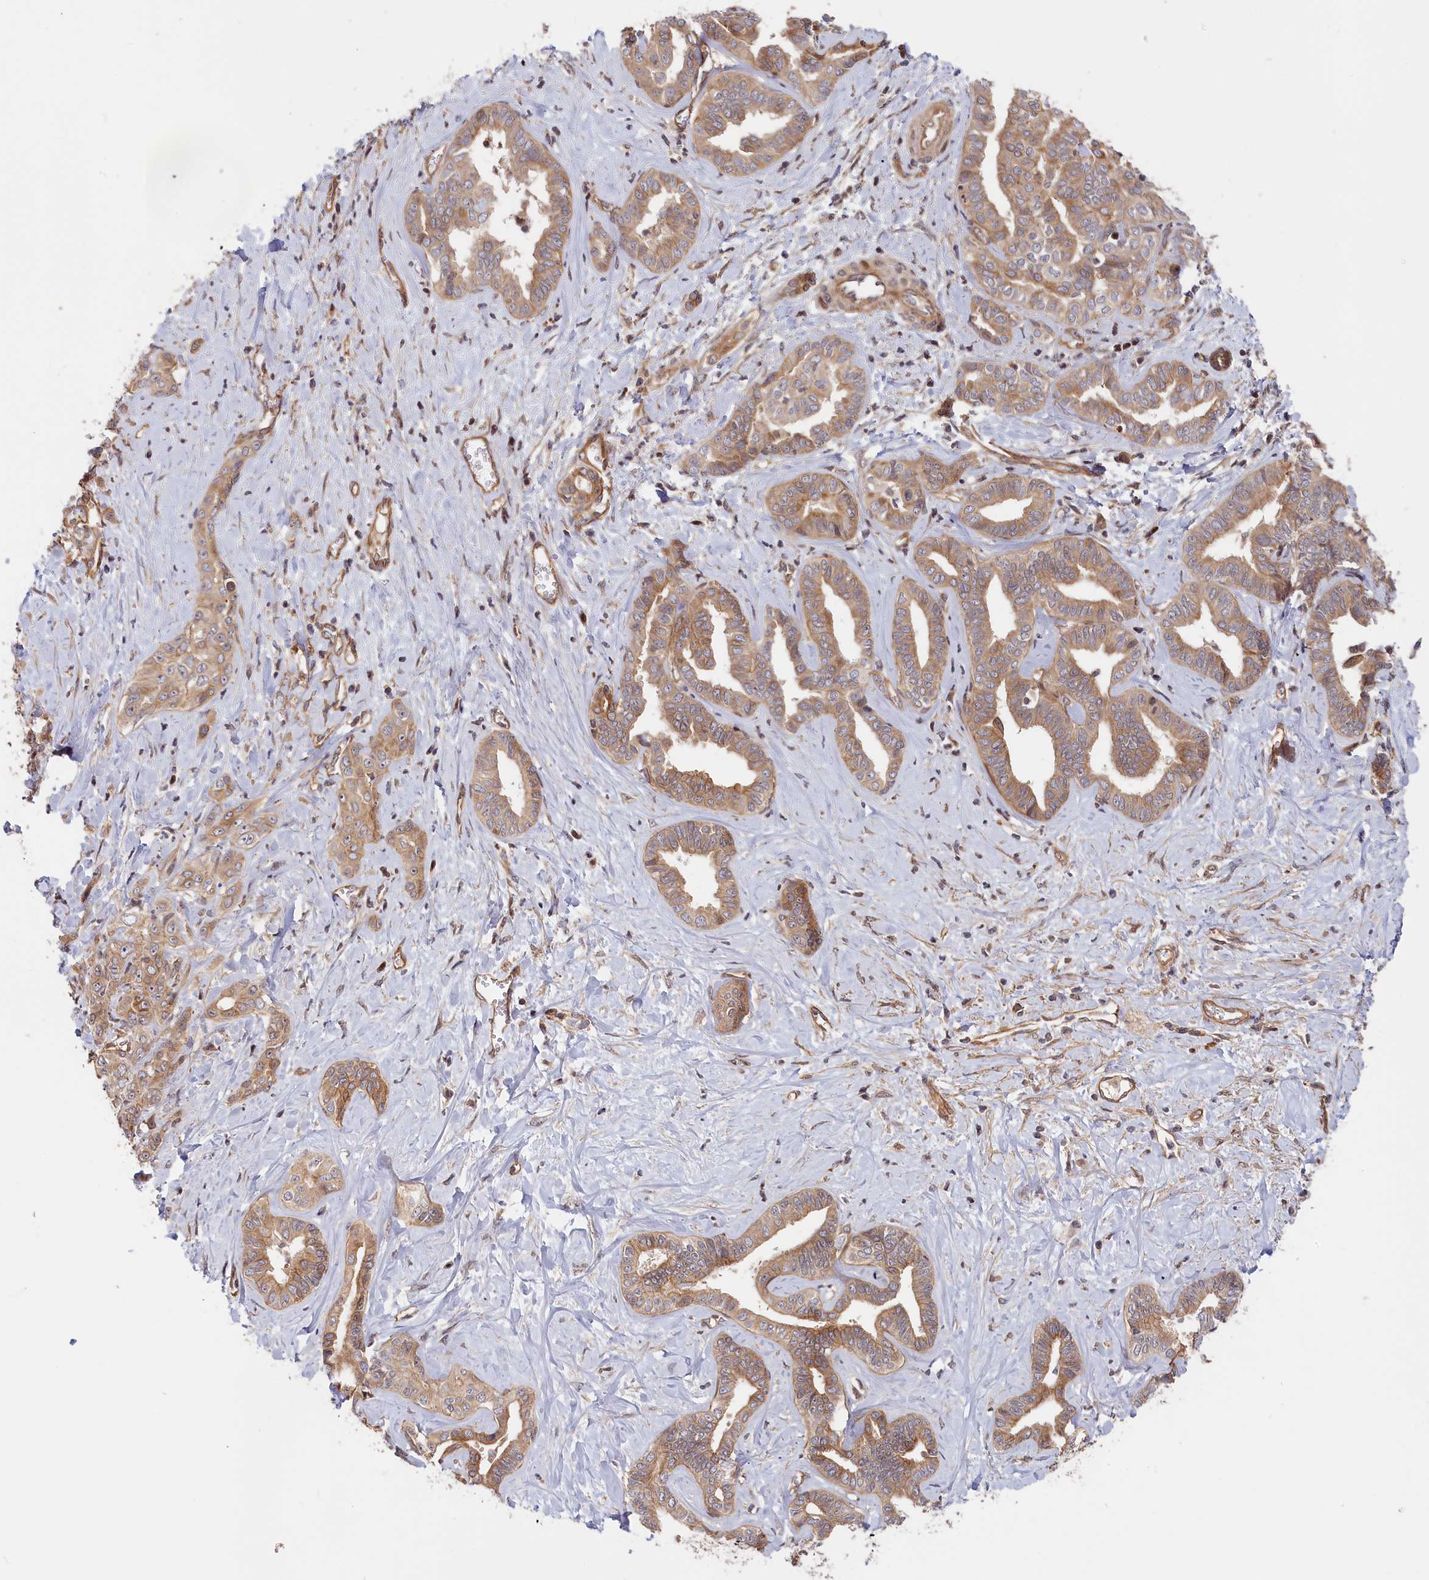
{"staining": {"intensity": "weak", "quantity": ">75%", "location": "cytoplasmic/membranous"}, "tissue": "liver cancer", "cell_type": "Tumor cells", "image_type": "cancer", "snomed": [{"axis": "morphology", "description": "Cholangiocarcinoma"}, {"axis": "topography", "description": "Liver"}], "caption": "Human liver cancer (cholangiocarcinoma) stained with a brown dye shows weak cytoplasmic/membranous positive expression in about >75% of tumor cells.", "gene": "CEP44", "patient": {"sex": "female", "age": 77}}